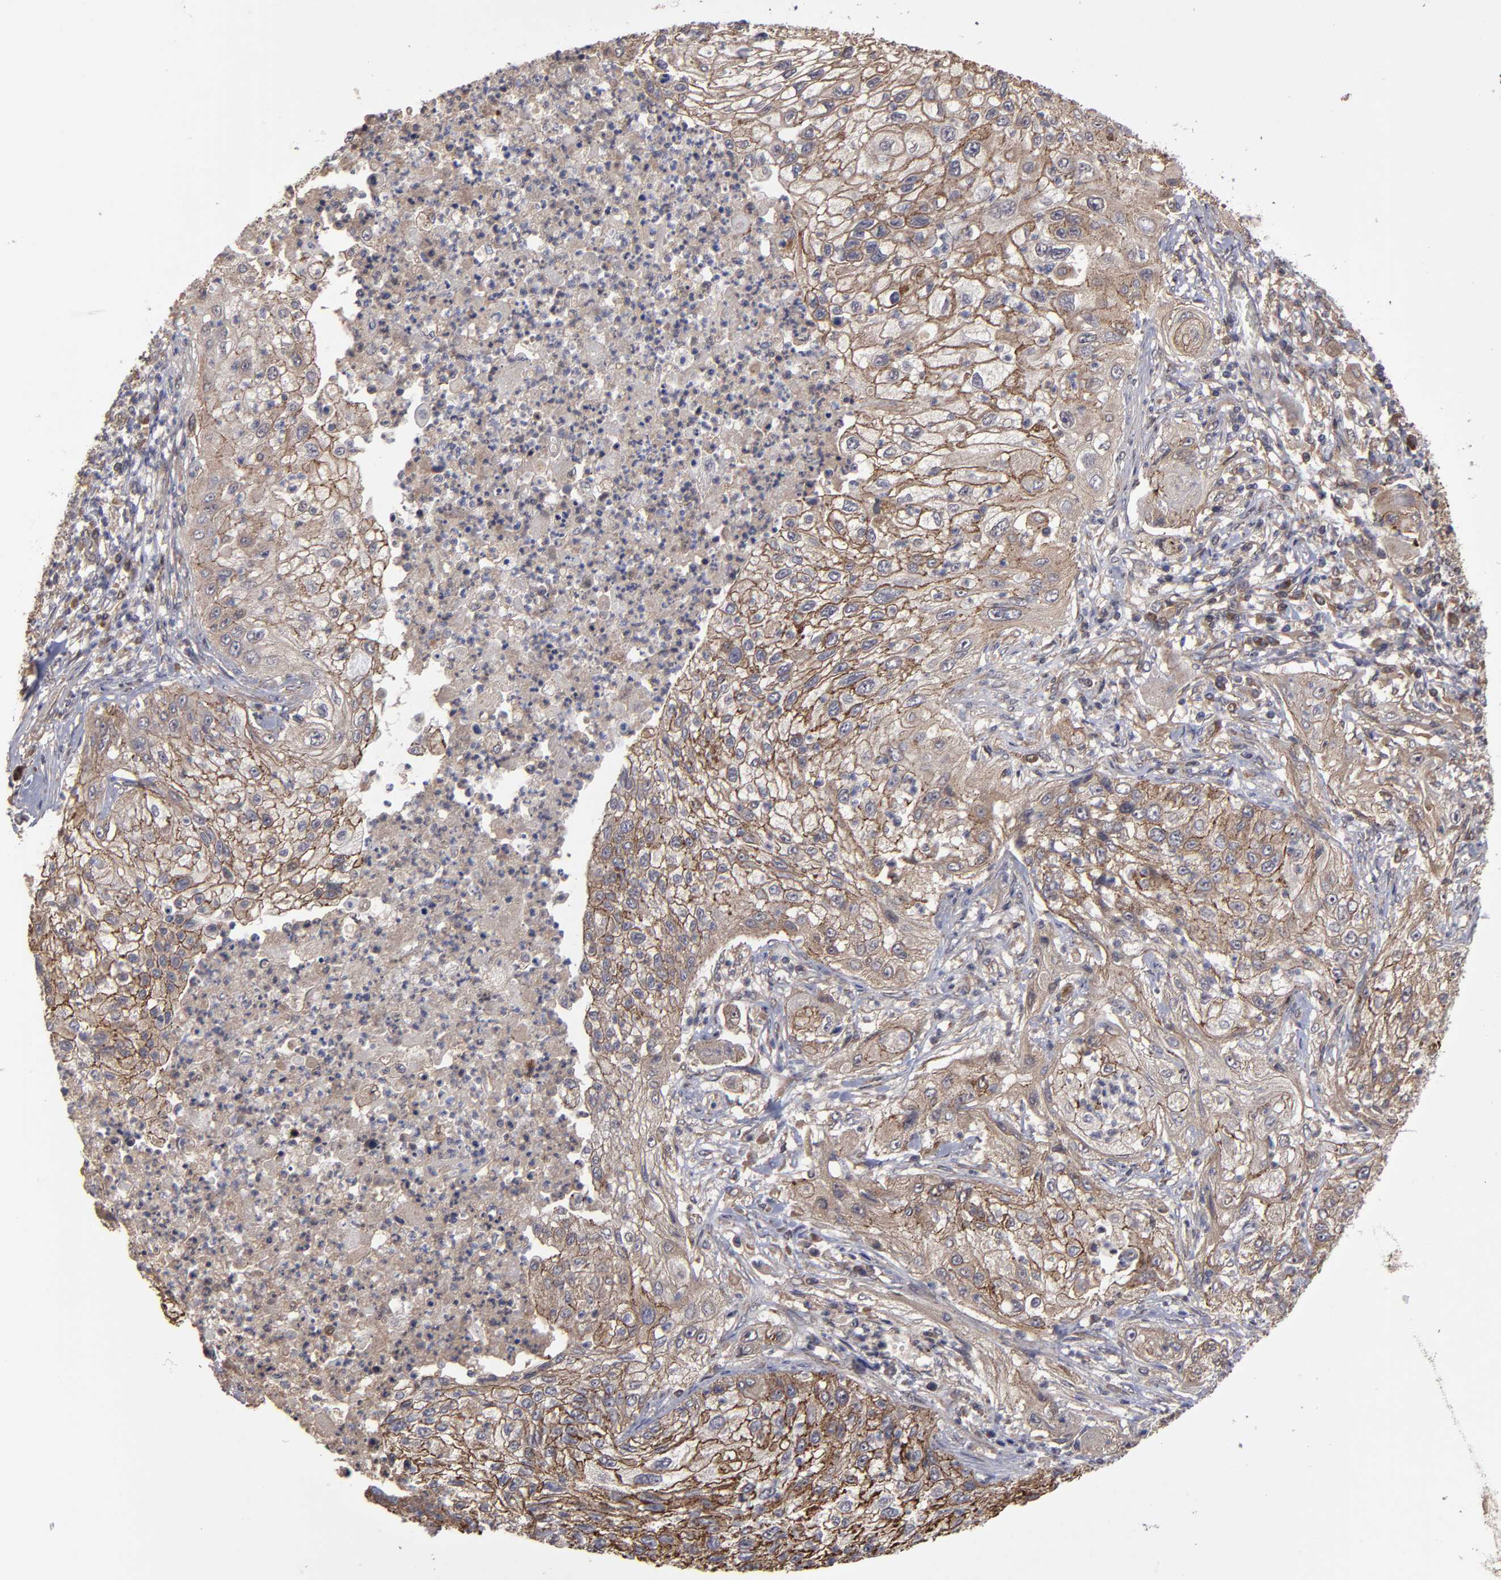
{"staining": {"intensity": "weak", "quantity": ">75%", "location": "cytoplasmic/membranous"}, "tissue": "lung cancer", "cell_type": "Tumor cells", "image_type": "cancer", "snomed": [{"axis": "morphology", "description": "Inflammation, NOS"}, {"axis": "morphology", "description": "Squamous cell carcinoma, NOS"}, {"axis": "topography", "description": "Lymph node"}, {"axis": "topography", "description": "Soft tissue"}, {"axis": "topography", "description": "Lung"}], "caption": "Human lung cancer stained with a protein marker shows weak staining in tumor cells.", "gene": "RPS6KA6", "patient": {"sex": "male", "age": 66}}